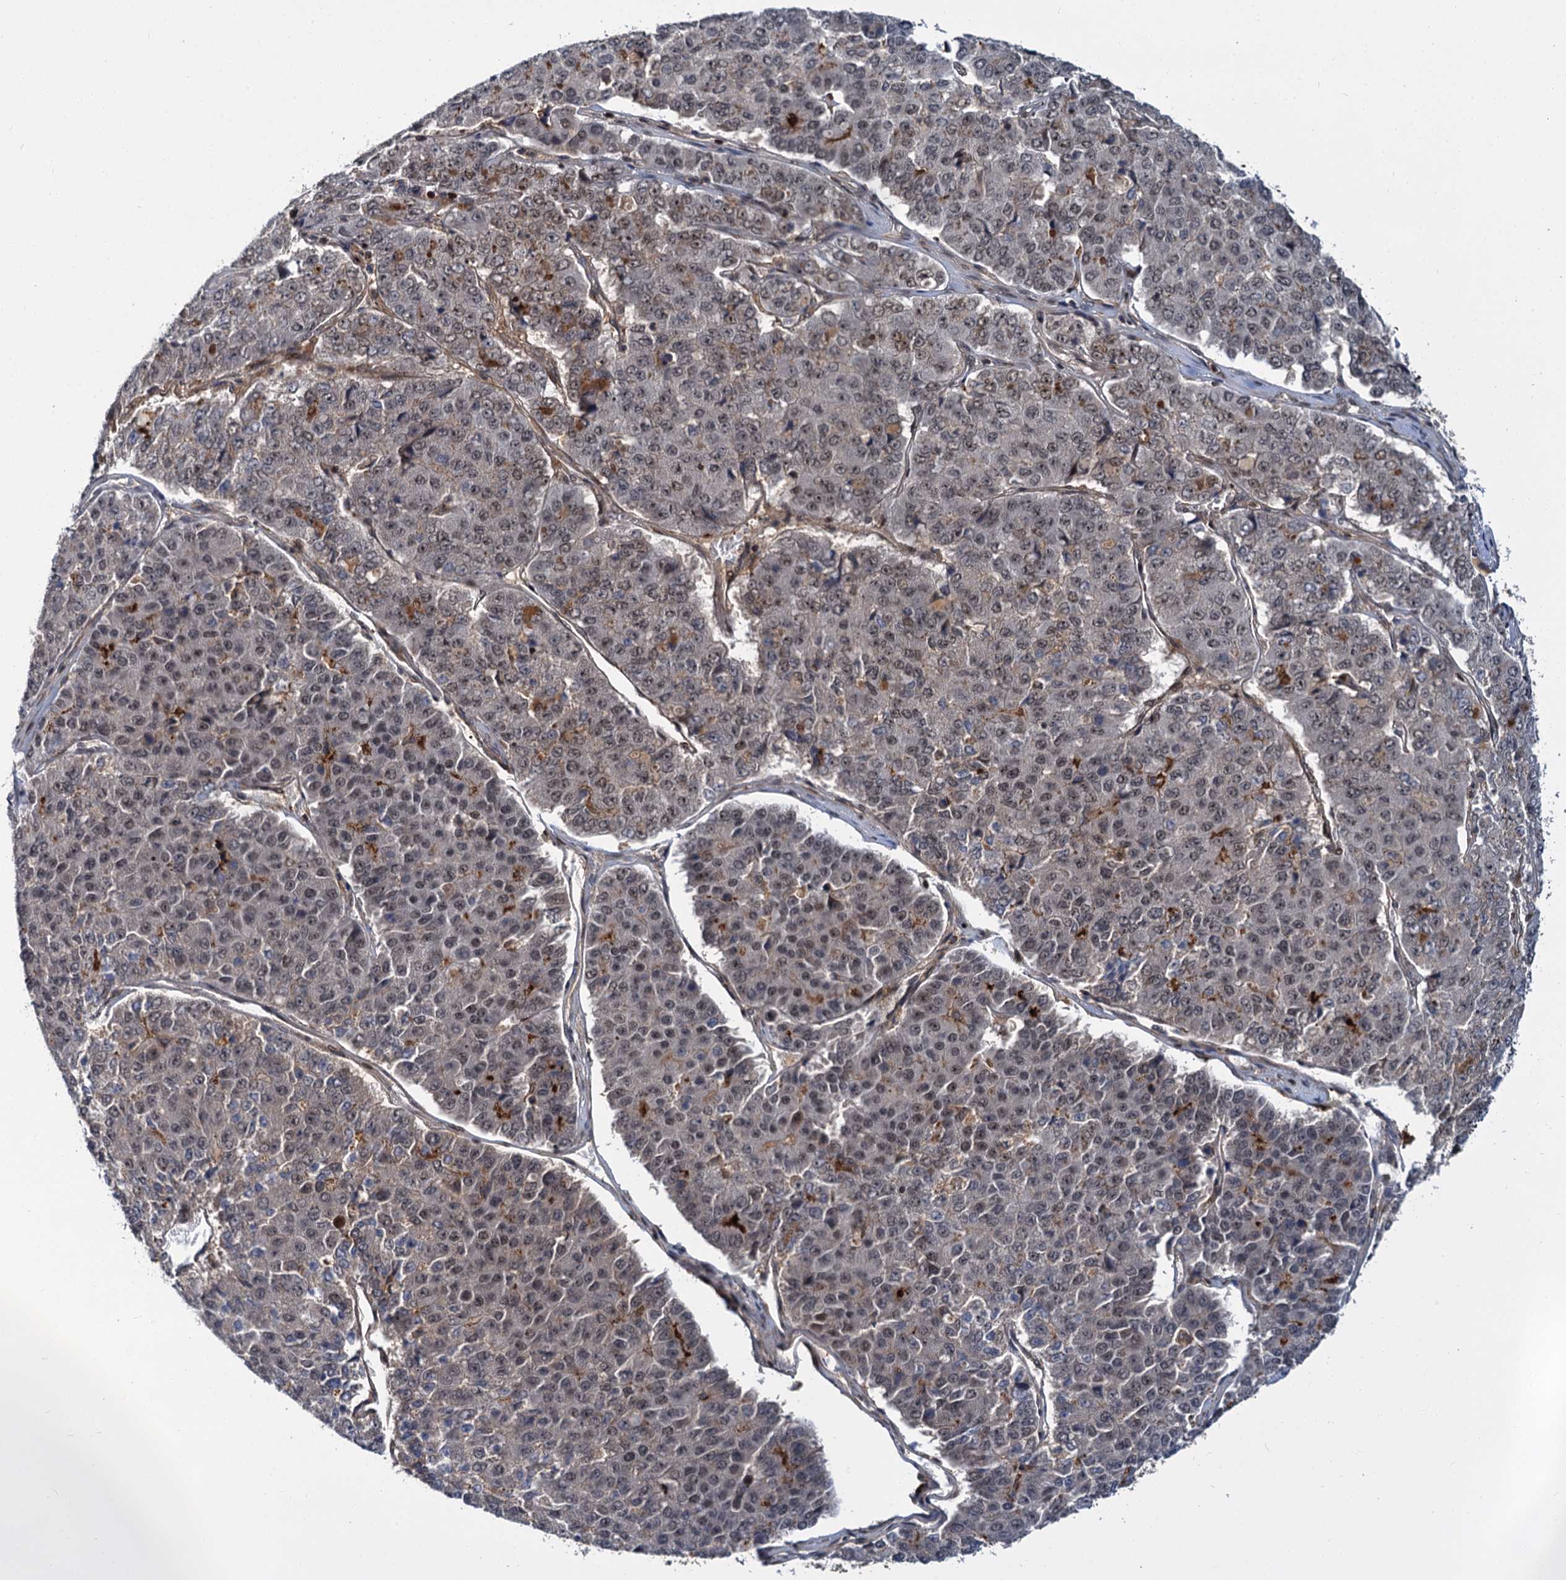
{"staining": {"intensity": "weak", "quantity": "<25%", "location": "nuclear"}, "tissue": "pancreatic cancer", "cell_type": "Tumor cells", "image_type": "cancer", "snomed": [{"axis": "morphology", "description": "Adenocarcinoma, NOS"}, {"axis": "topography", "description": "Pancreas"}], "caption": "Human pancreatic cancer stained for a protein using IHC shows no positivity in tumor cells.", "gene": "MBD6", "patient": {"sex": "male", "age": 50}}